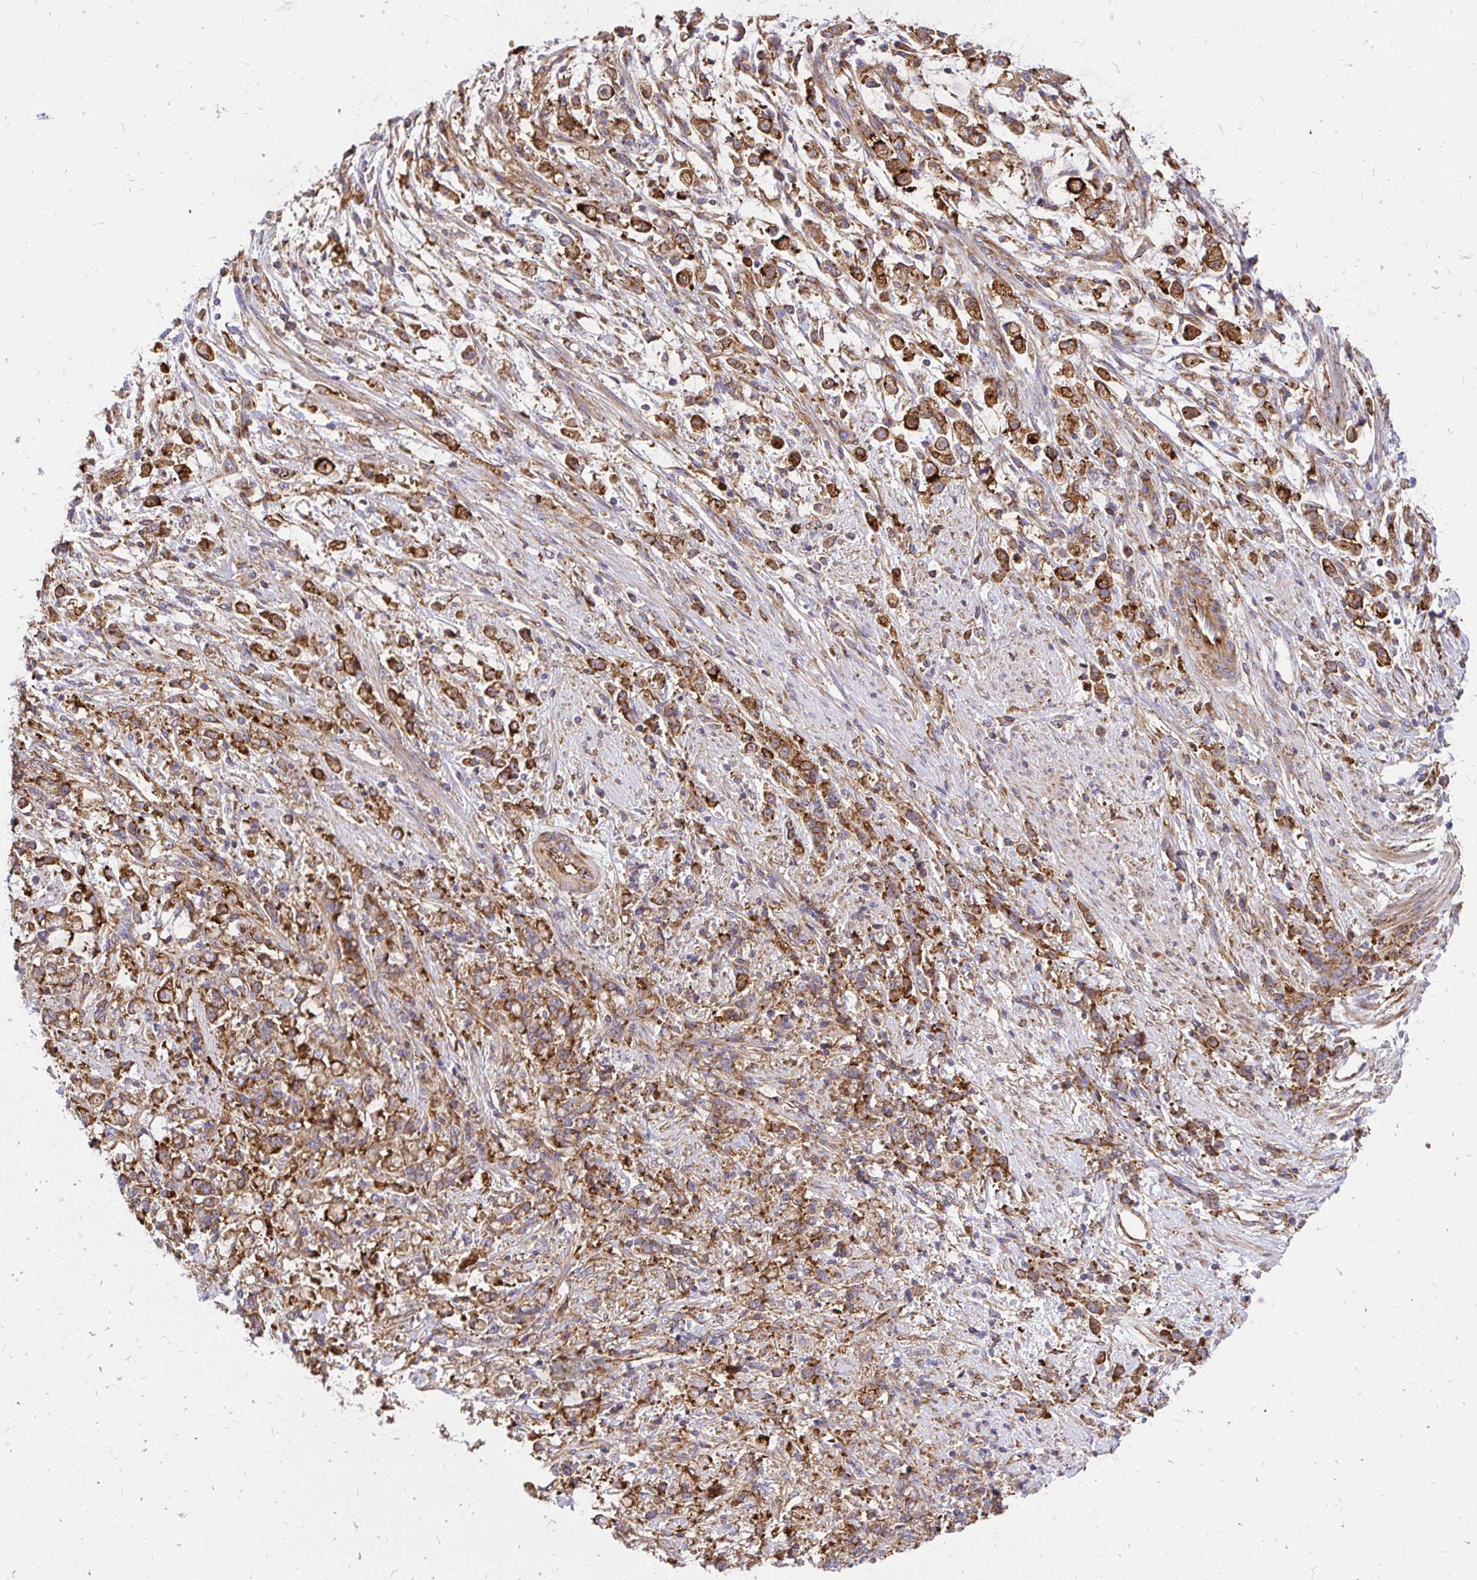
{"staining": {"intensity": "strong", "quantity": ">75%", "location": "cytoplasmic/membranous"}, "tissue": "stomach cancer", "cell_type": "Tumor cells", "image_type": "cancer", "snomed": [{"axis": "morphology", "description": "Adenocarcinoma, NOS"}, {"axis": "topography", "description": "Stomach"}], "caption": "A brown stain labels strong cytoplasmic/membranous staining of a protein in stomach cancer (adenocarcinoma) tumor cells. Ihc stains the protein in brown and the nuclei are stained blue.", "gene": "ABCB10", "patient": {"sex": "female", "age": 60}}